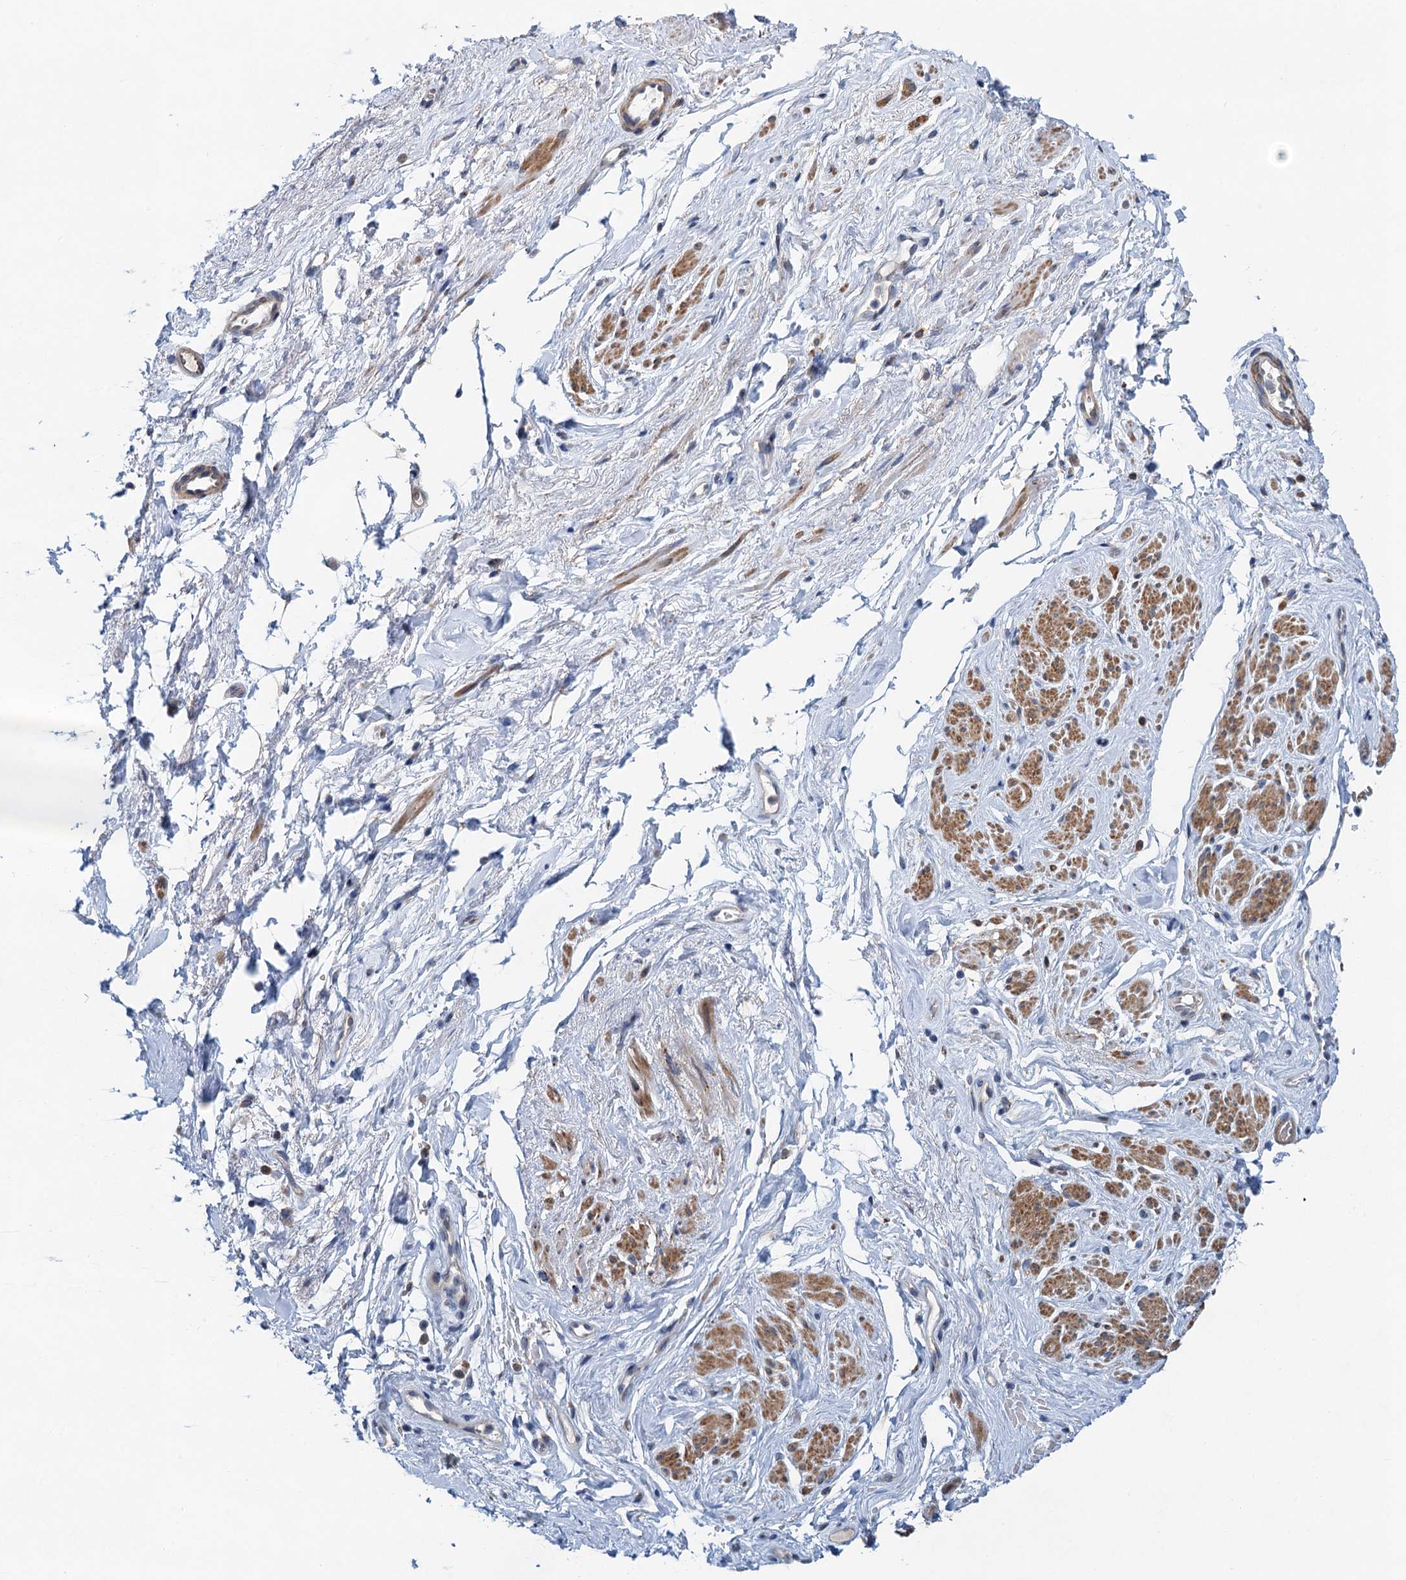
{"staining": {"intensity": "moderate", "quantity": "<25%", "location": "cytoplasmic/membranous"}, "tissue": "smooth muscle", "cell_type": "Smooth muscle cells", "image_type": "normal", "snomed": [{"axis": "morphology", "description": "Normal tissue, NOS"}, {"axis": "topography", "description": "Smooth muscle"}, {"axis": "topography", "description": "Peripheral nerve tissue"}], "caption": "Smooth muscle cells display low levels of moderate cytoplasmic/membranous expression in approximately <25% of cells in benign smooth muscle.", "gene": "NBEA", "patient": {"sex": "male", "age": 69}}